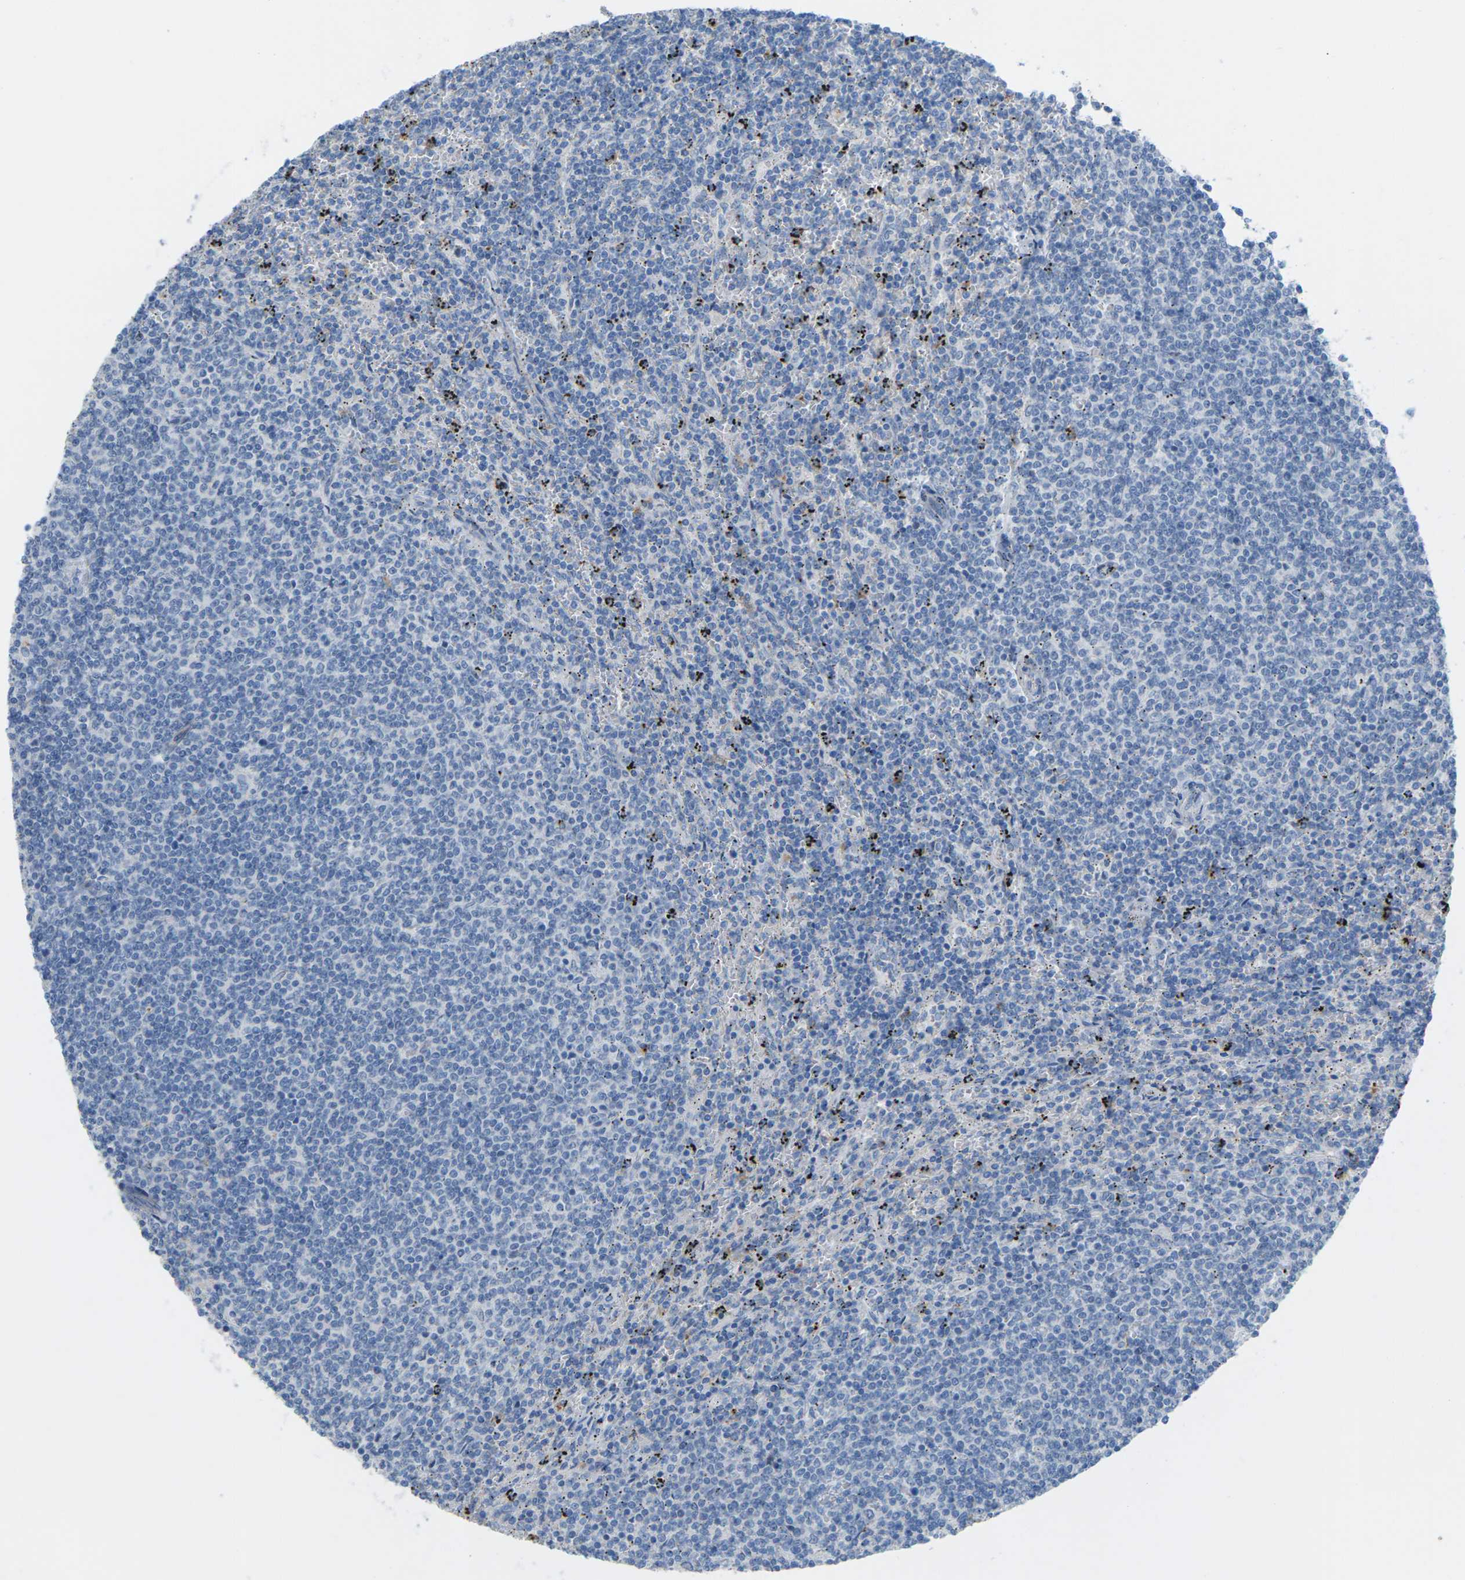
{"staining": {"intensity": "negative", "quantity": "none", "location": "none"}, "tissue": "lymphoma", "cell_type": "Tumor cells", "image_type": "cancer", "snomed": [{"axis": "morphology", "description": "Malignant lymphoma, non-Hodgkin's type, Low grade"}, {"axis": "topography", "description": "Spleen"}], "caption": "Image shows no significant protein expression in tumor cells of malignant lymphoma, non-Hodgkin's type (low-grade).", "gene": "CLDN3", "patient": {"sex": "female", "age": 50}}